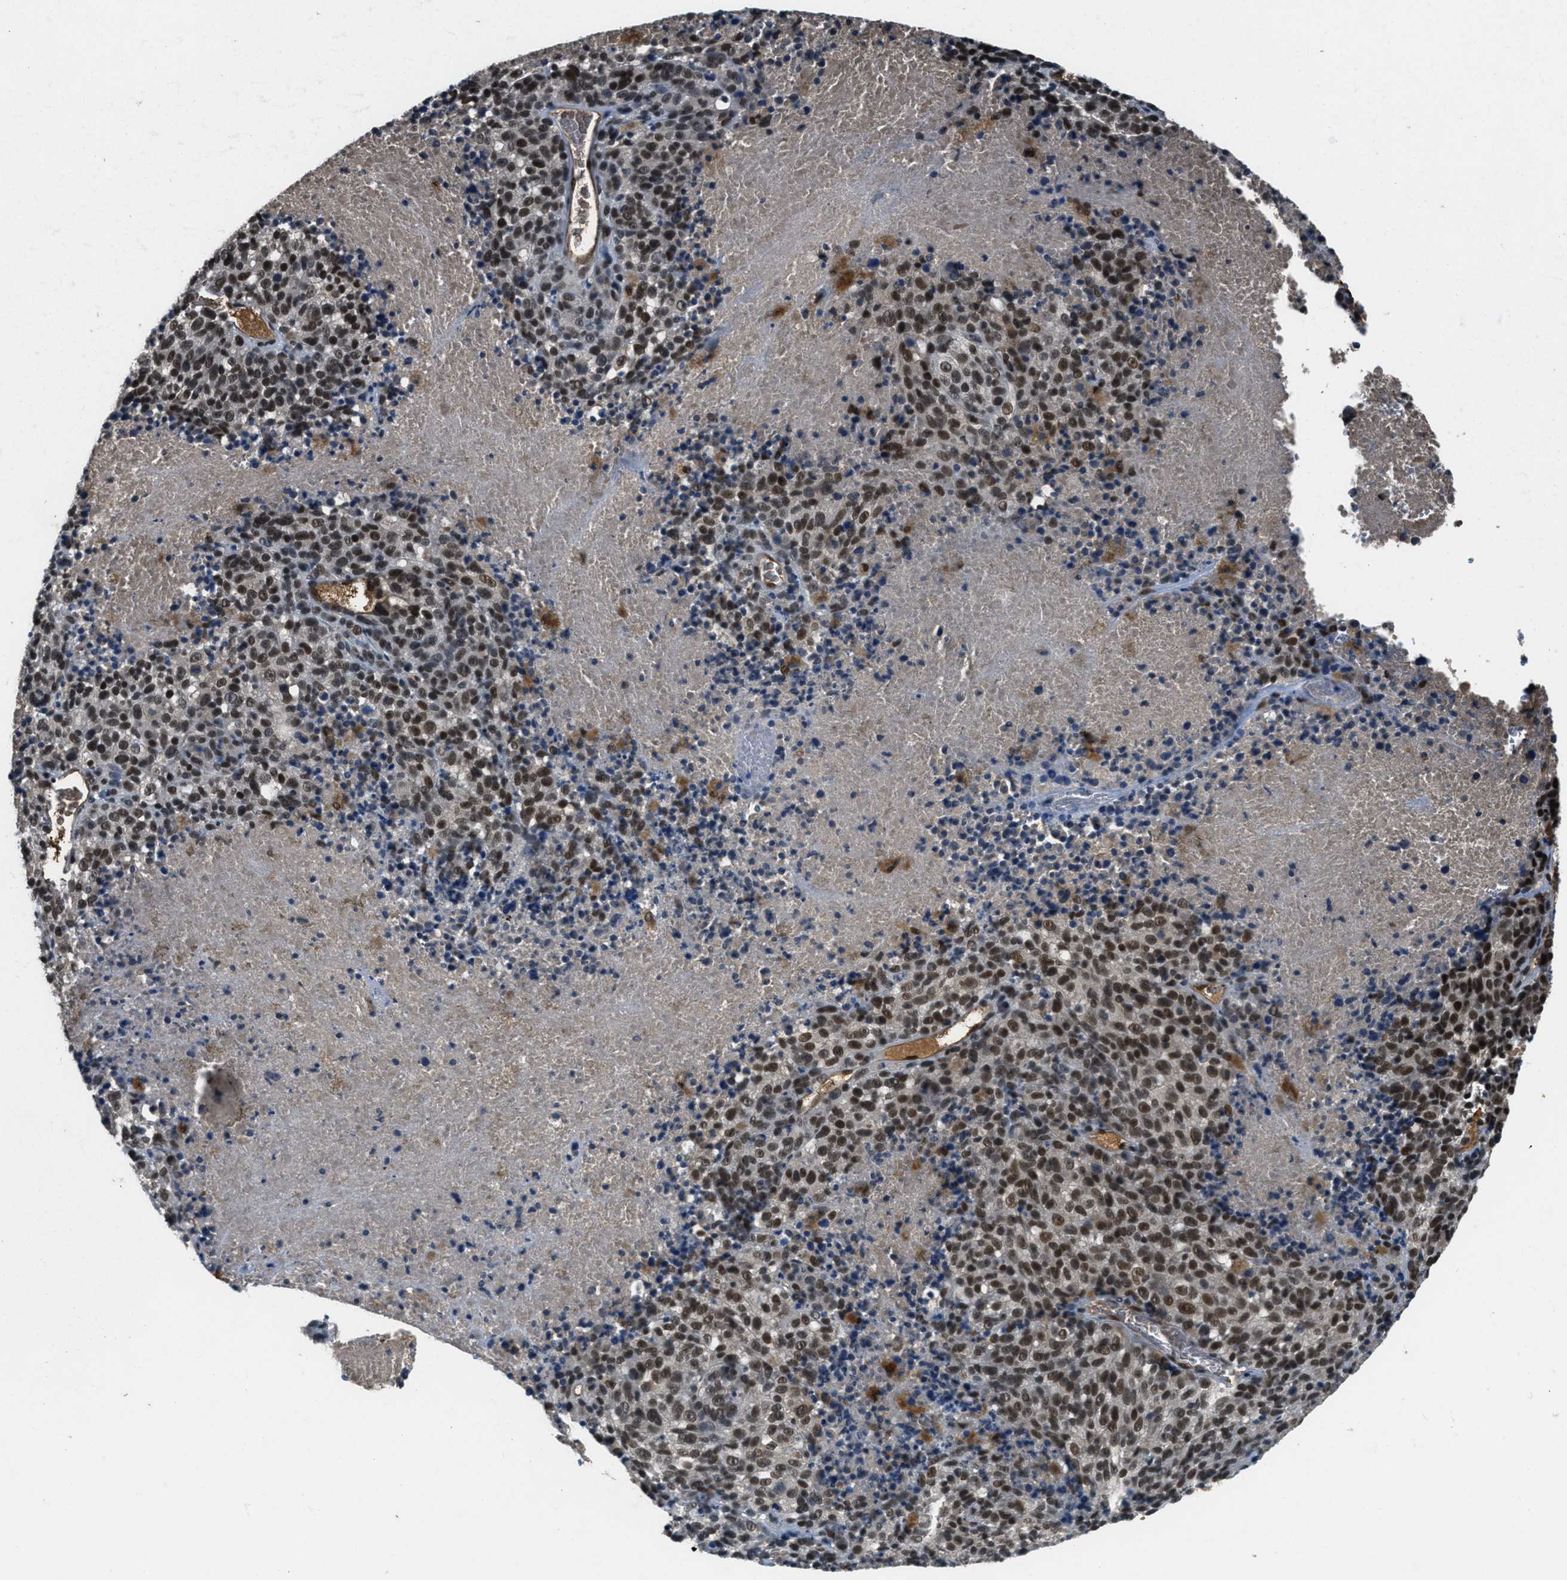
{"staining": {"intensity": "strong", "quantity": ">75%", "location": "nuclear"}, "tissue": "melanoma", "cell_type": "Tumor cells", "image_type": "cancer", "snomed": [{"axis": "morphology", "description": "Malignant melanoma, Metastatic site"}, {"axis": "topography", "description": "Cerebral cortex"}], "caption": "Protein expression analysis of human malignant melanoma (metastatic site) reveals strong nuclear positivity in about >75% of tumor cells.", "gene": "ZNF148", "patient": {"sex": "female", "age": 52}}